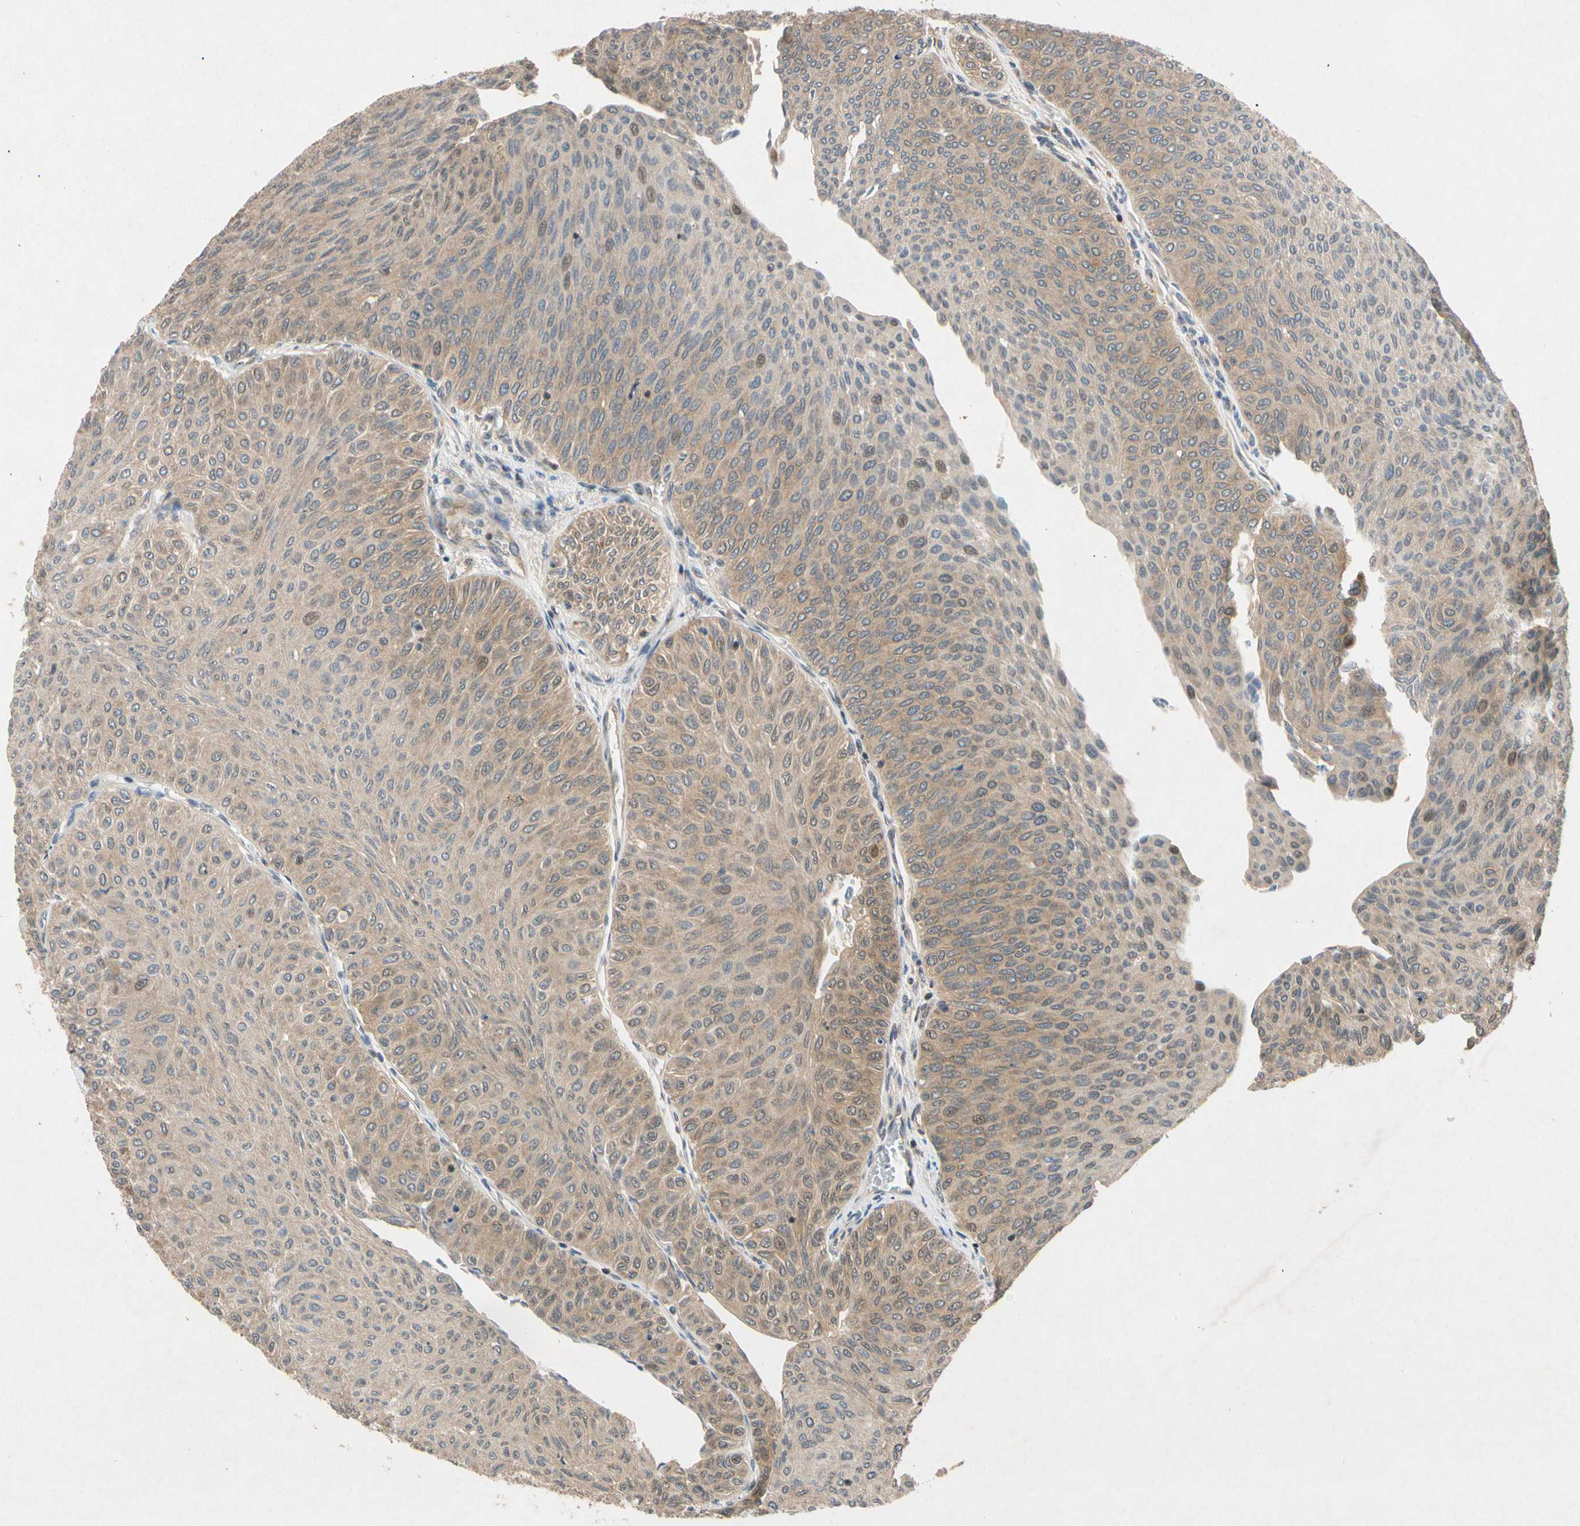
{"staining": {"intensity": "weak", "quantity": "25%-75%", "location": "cytoplasmic/membranous"}, "tissue": "urothelial cancer", "cell_type": "Tumor cells", "image_type": "cancer", "snomed": [{"axis": "morphology", "description": "Urothelial carcinoma, Low grade"}, {"axis": "topography", "description": "Urinary bladder"}], "caption": "Urothelial cancer was stained to show a protein in brown. There is low levels of weak cytoplasmic/membranous expression in about 25%-75% of tumor cells. (IHC, brightfield microscopy, high magnification).", "gene": "EIF1AX", "patient": {"sex": "male", "age": 78}}